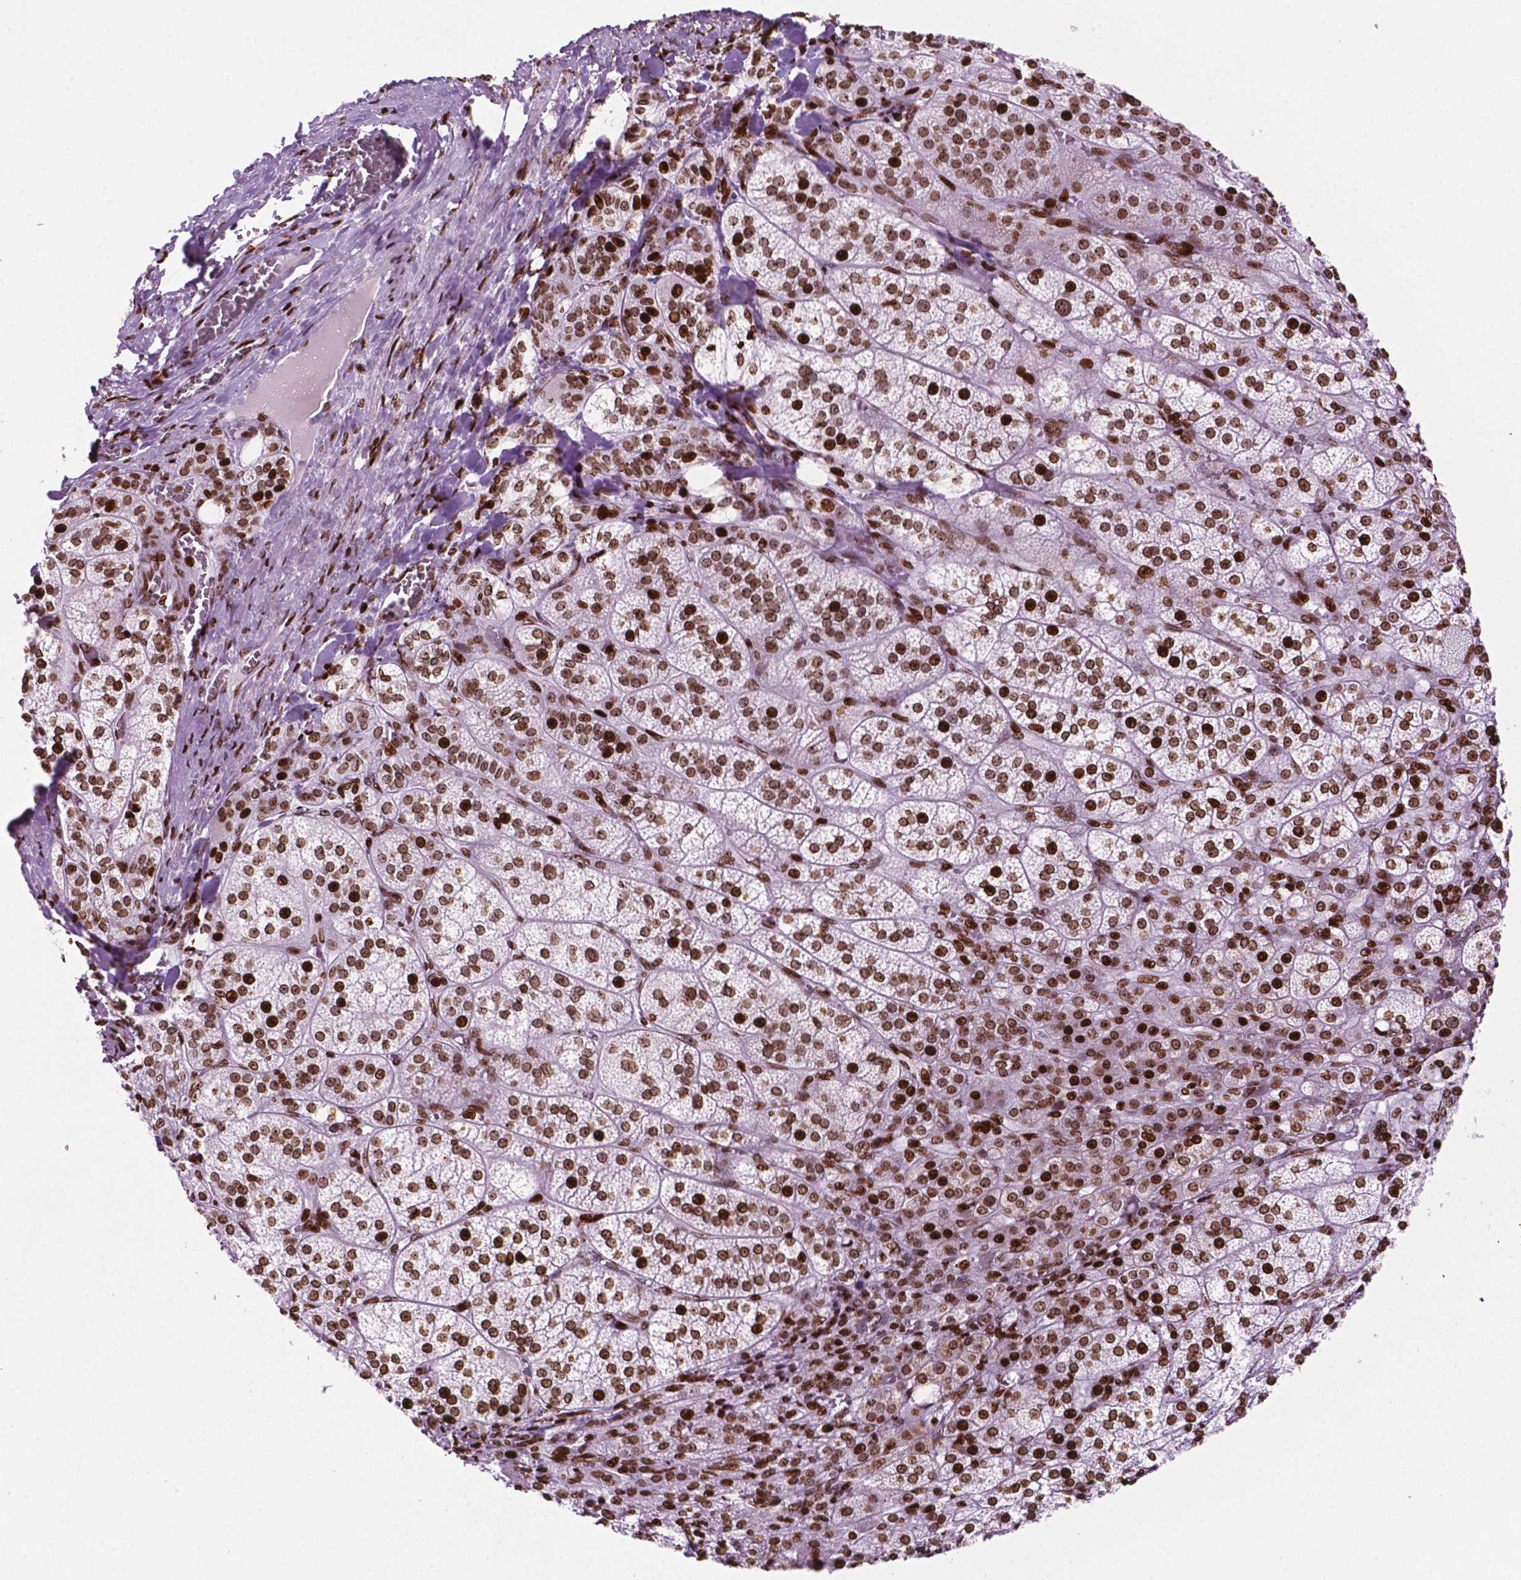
{"staining": {"intensity": "strong", "quantity": ">75%", "location": "nuclear"}, "tissue": "adrenal gland", "cell_type": "Glandular cells", "image_type": "normal", "snomed": [{"axis": "morphology", "description": "Normal tissue, NOS"}, {"axis": "topography", "description": "Adrenal gland"}], "caption": "Protein staining of normal adrenal gland reveals strong nuclear positivity in approximately >75% of glandular cells.", "gene": "TMEM250", "patient": {"sex": "female", "age": 60}}